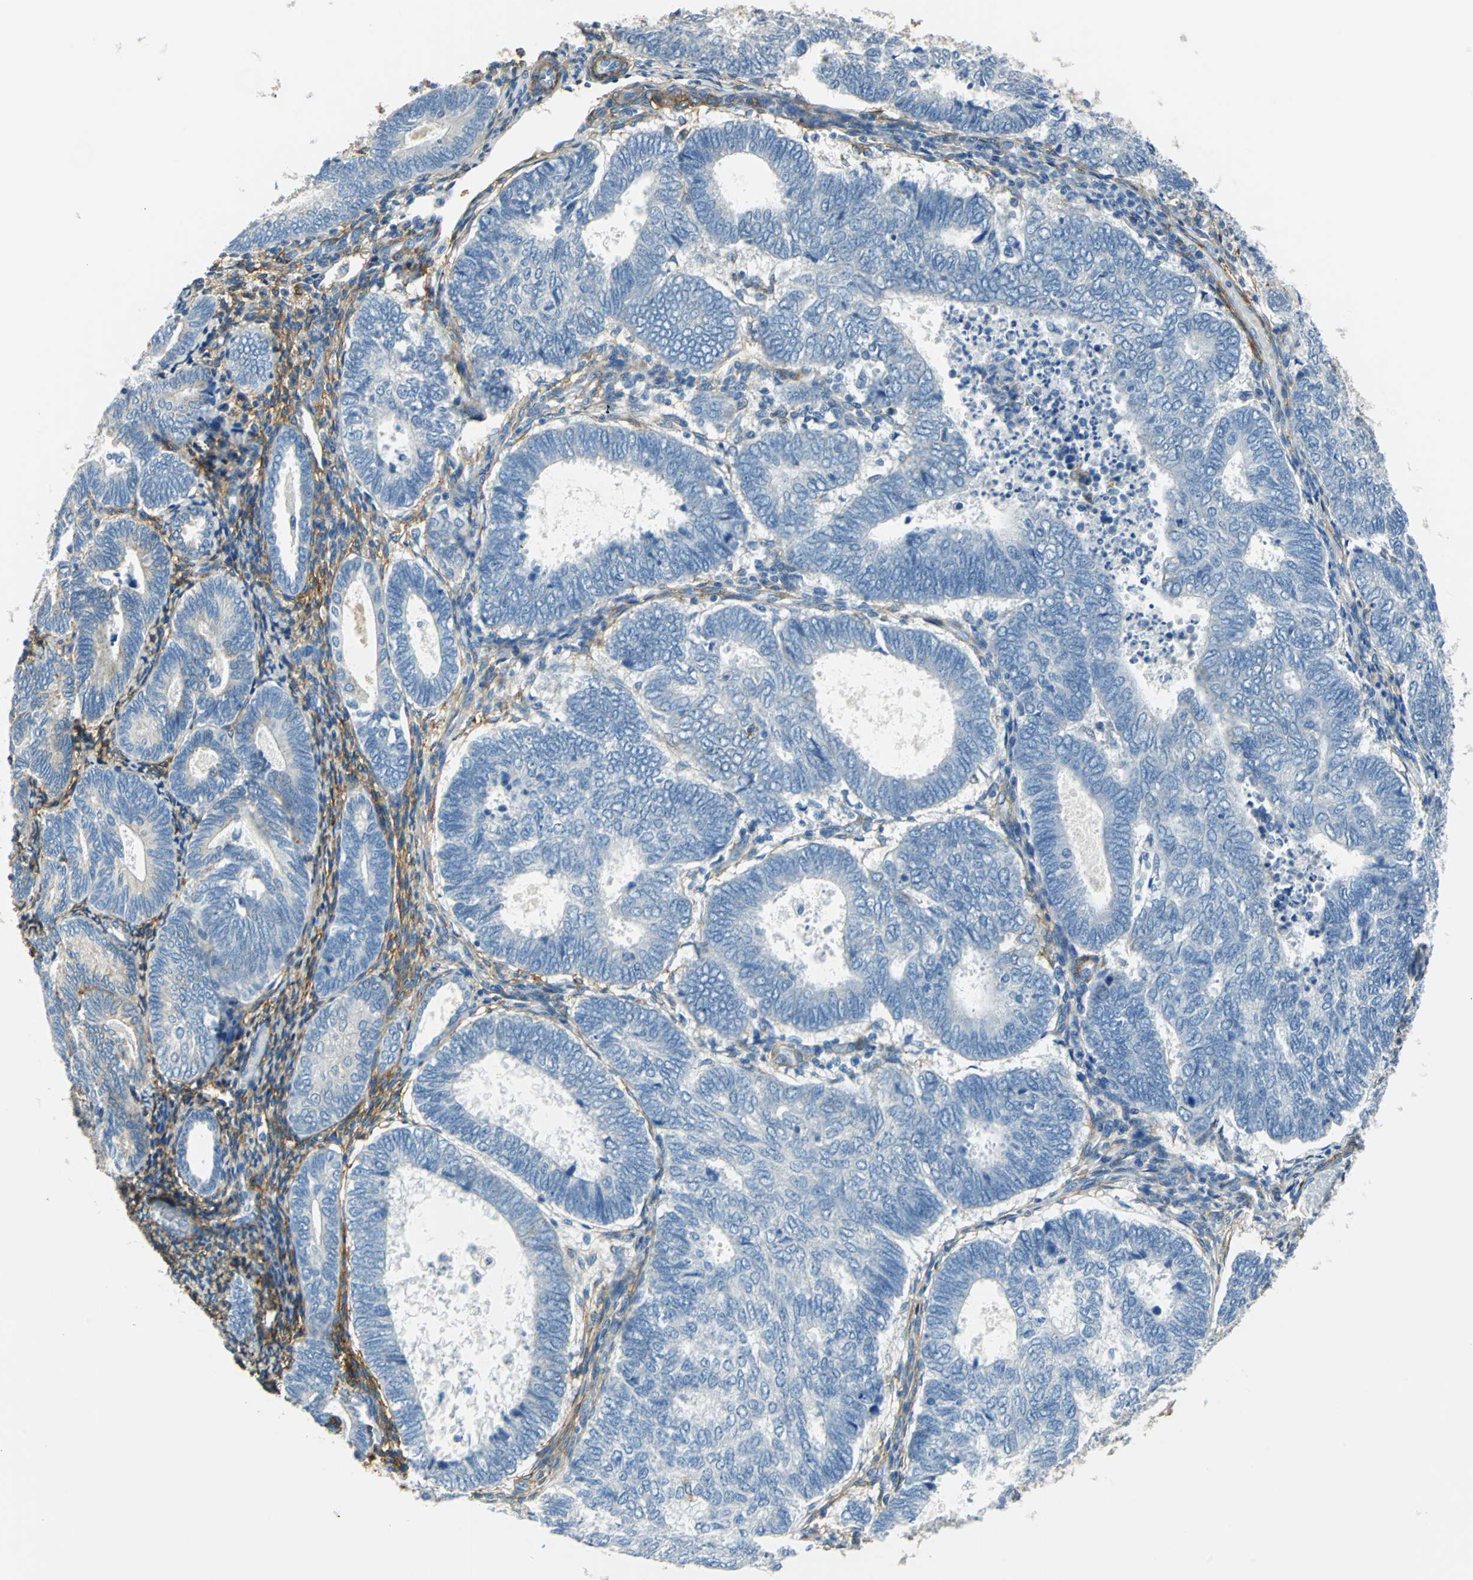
{"staining": {"intensity": "negative", "quantity": "none", "location": "none"}, "tissue": "endometrial cancer", "cell_type": "Tumor cells", "image_type": "cancer", "snomed": [{"axis": "morphology", "description": "Adenocarcinoma, NOS"}, {"axis": "topography", "description": "Uterus"}], "caption": "Human endometrial cancer stained for a protein using immunohistochemistry (IHC) shows no expression in tumor cells.", "gene": "AKAP12", "patient": {"sex": "female", "age": 60}}